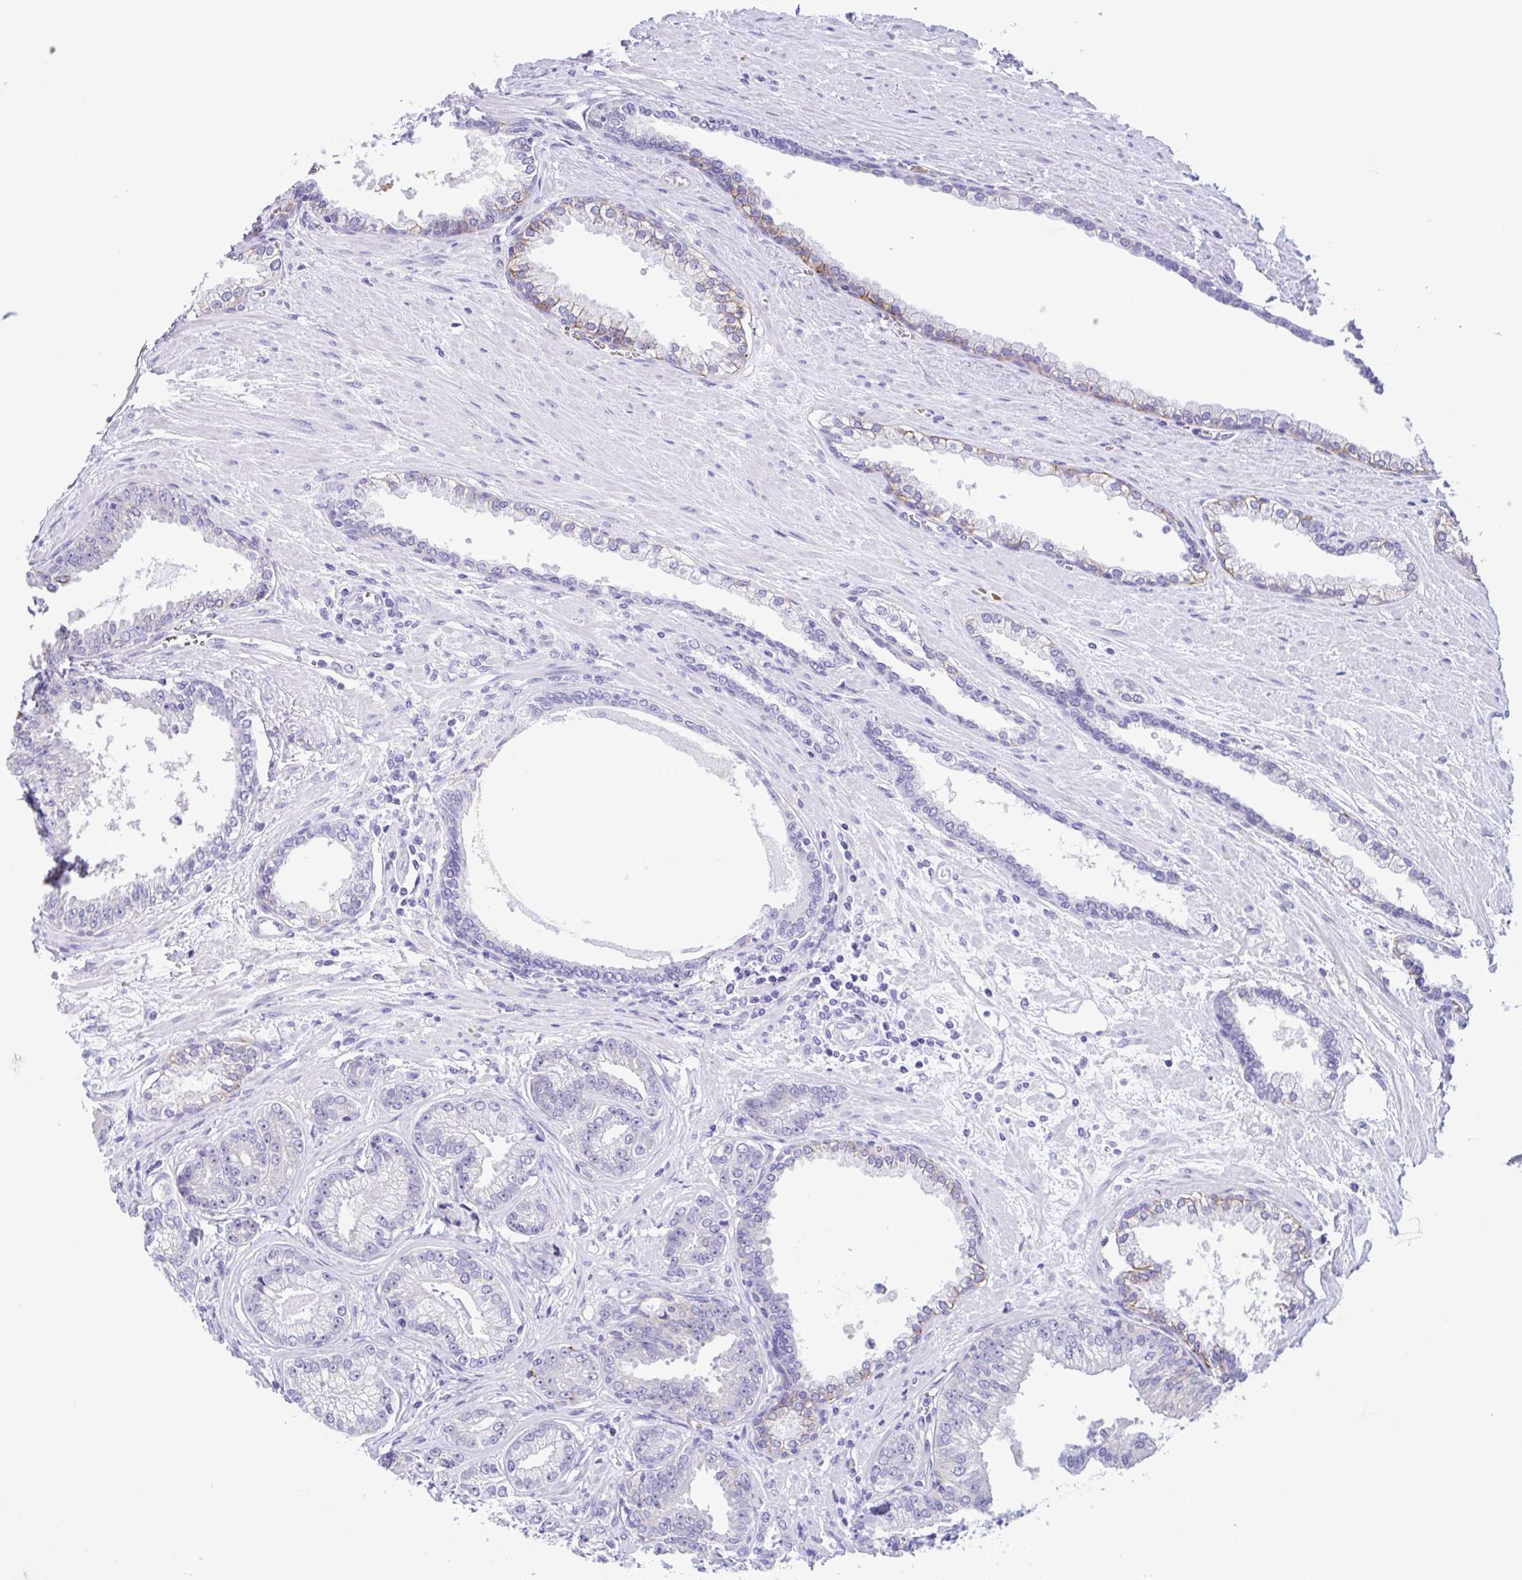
{"staining": {"intensity": "negative", "quantity": "none", "location": "none"}, "tissue": "prostate cancer", "cell_type": "Tumor cells", "image_type": "cancer", "snomed": [{"axis": "morphology", "description": "Adenocarcinoma, Low grade"}, {"axis": "topography", "description": "Prostate"}], "caption": "Immunohistochemistry image of neoplastic tissue: prostate cancer stained with DAB shows no significant protein positivity in tumor cells.", "gene": "TMEM79", "patient": {"sex": "male", "age": 61}}